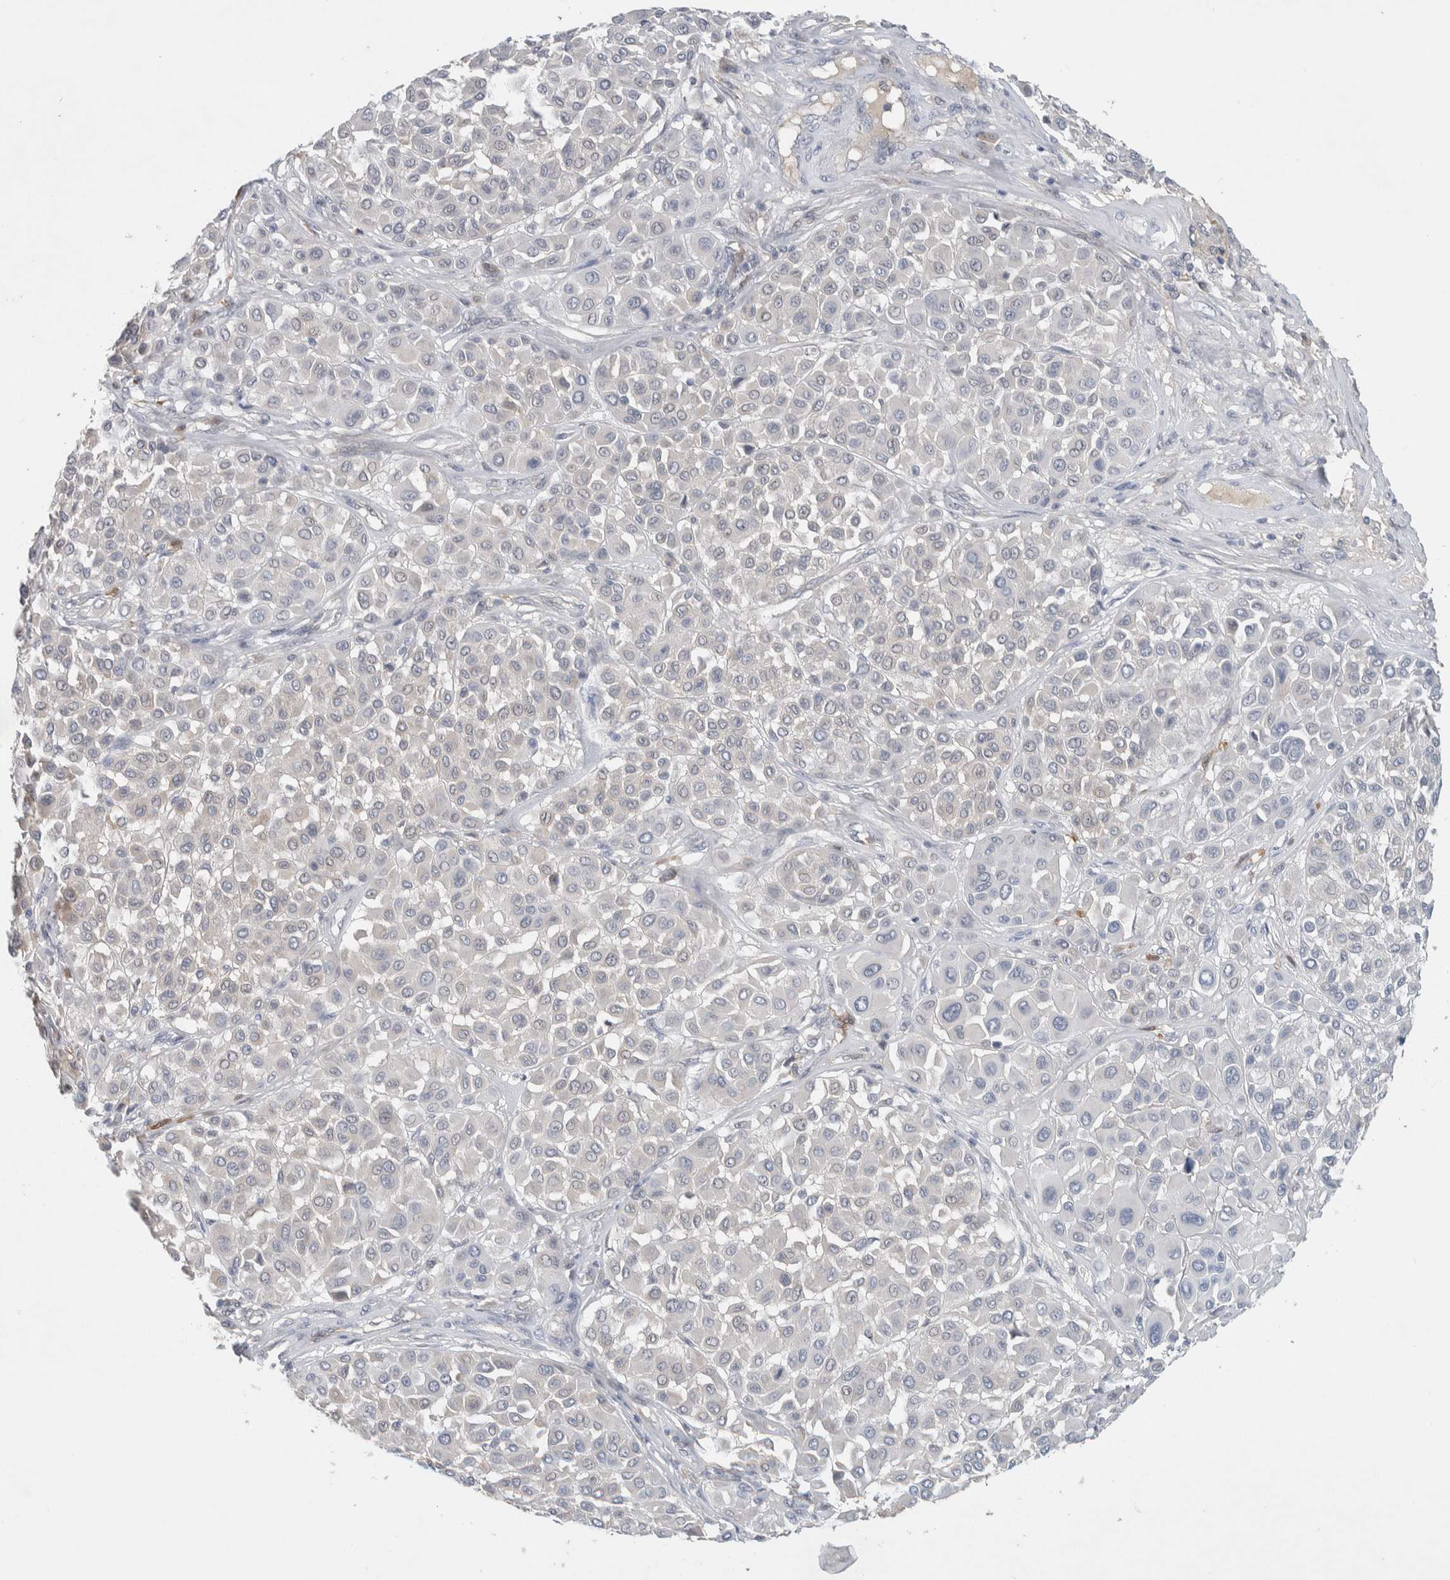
{"staining": {"intensity": "negative", "quantity": "none", "location": "none"}, "tissue": "melanoma", "cell_type": "Tumor cells", "image_type": "cancer", "snomed": [{"axis": "morphology", "description": "Malignant melanoma, Metastatic site"}, {"axis": "topography", "description": "Soft tissue"}], "caption": "Human malignant melanoma (metastatic site) stained for a protein using immunohistochemistry (IHC) shows no expression in tumor cells.", "gene": "DEPTOR", "patient": {"sex": "male", "age": 41}}